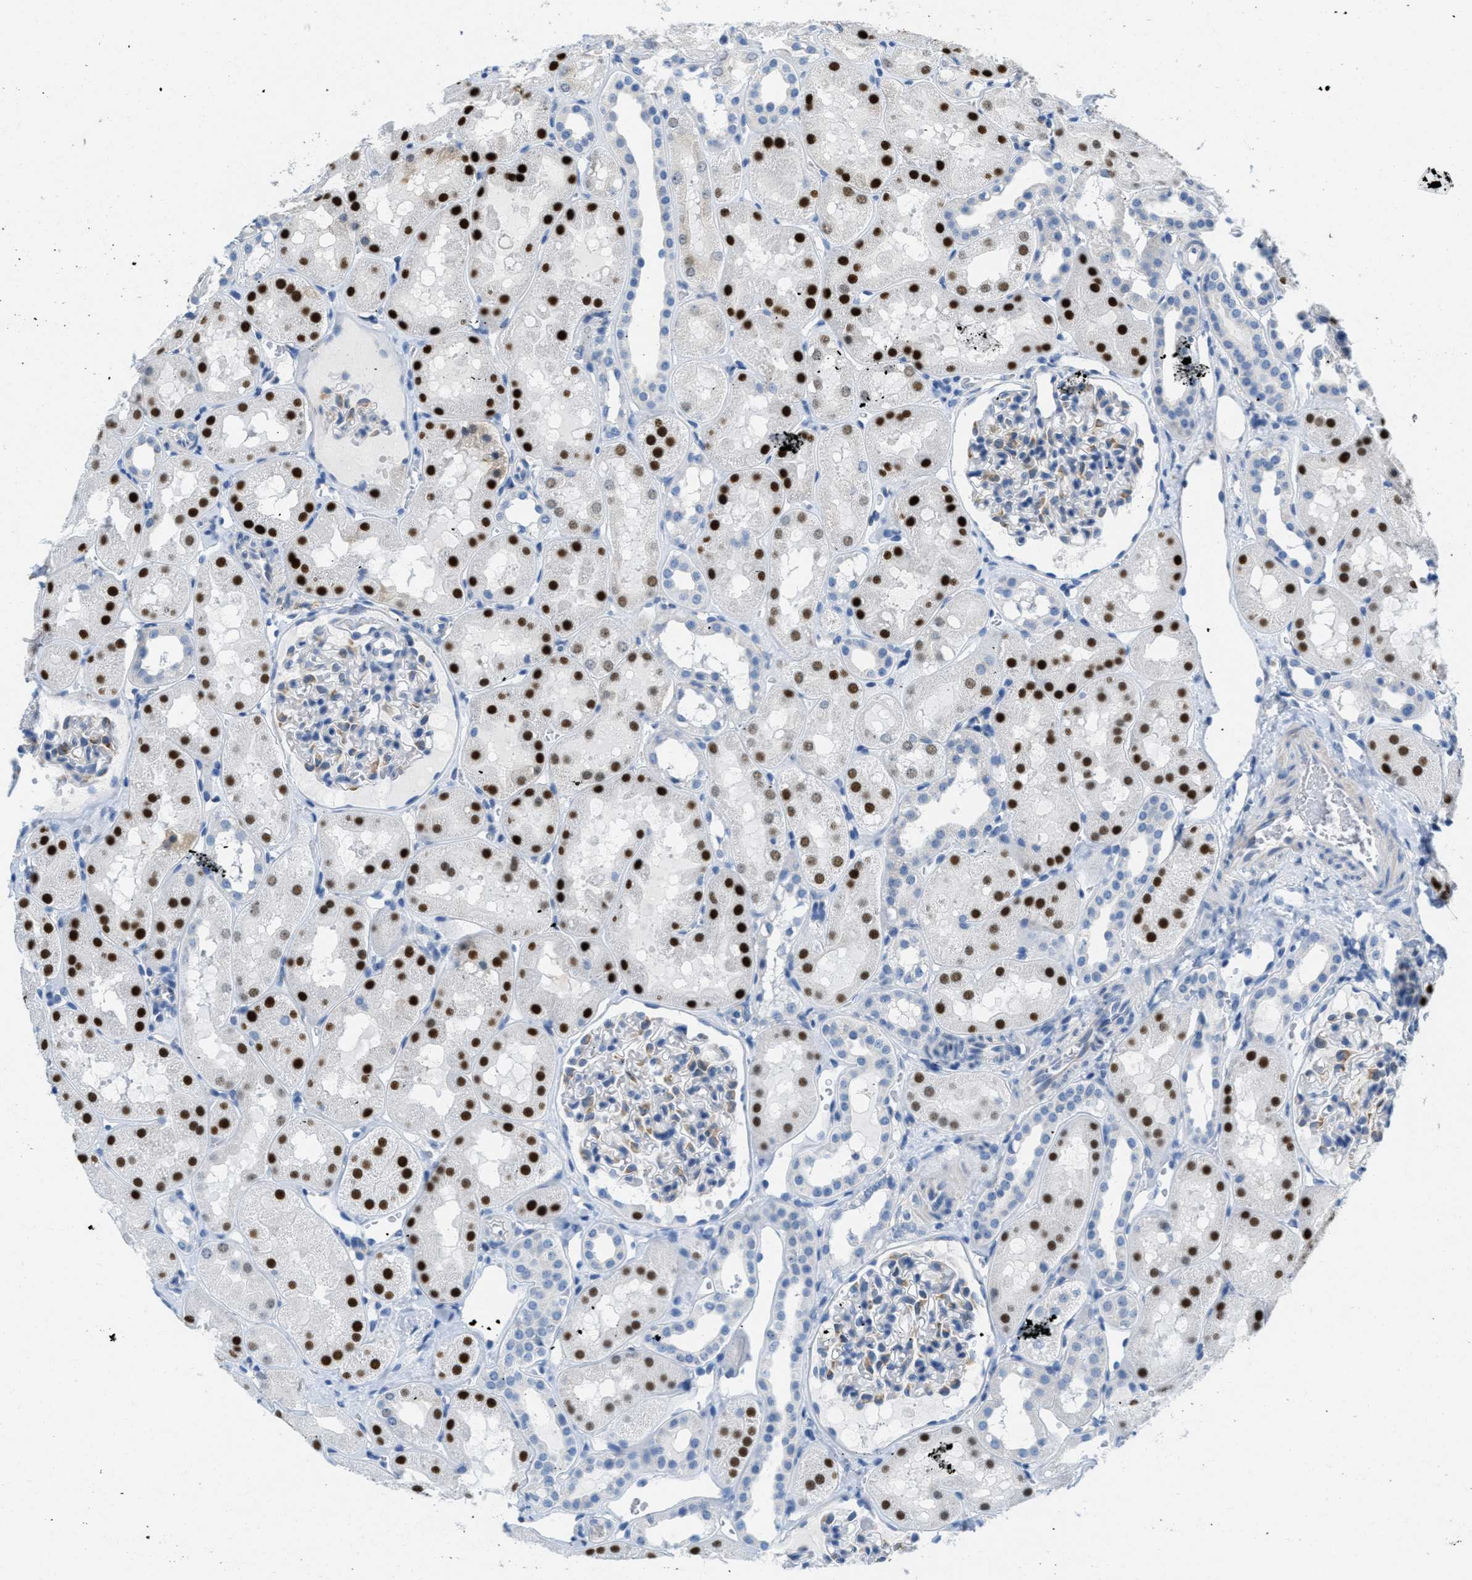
{"staining": {"intensity": "weak", "quantity": "<25%", "location": "cytoplasmic/membranous"}, "tissue": "kidney", "cell_type": "Cells in glomeruli", "image_type": "normal", "snomed": [{"axis": "morphology", "description": "Normal tissue, NOS"}, {"axis": "topography", "description": "Kidney"}, {"axis": "topography", "description": "Urinary bladder"}], "caption": "Immunohistochemistry (IHC) image of benign human kidney stained for a protein (brown), which demonstrates no staining in cells in glomeruli. (DAB IHC visualized using brightfield microscopy, high magnification).", "gene": "PTDSS1", "patient": {"sex": "male", "age": 16}}